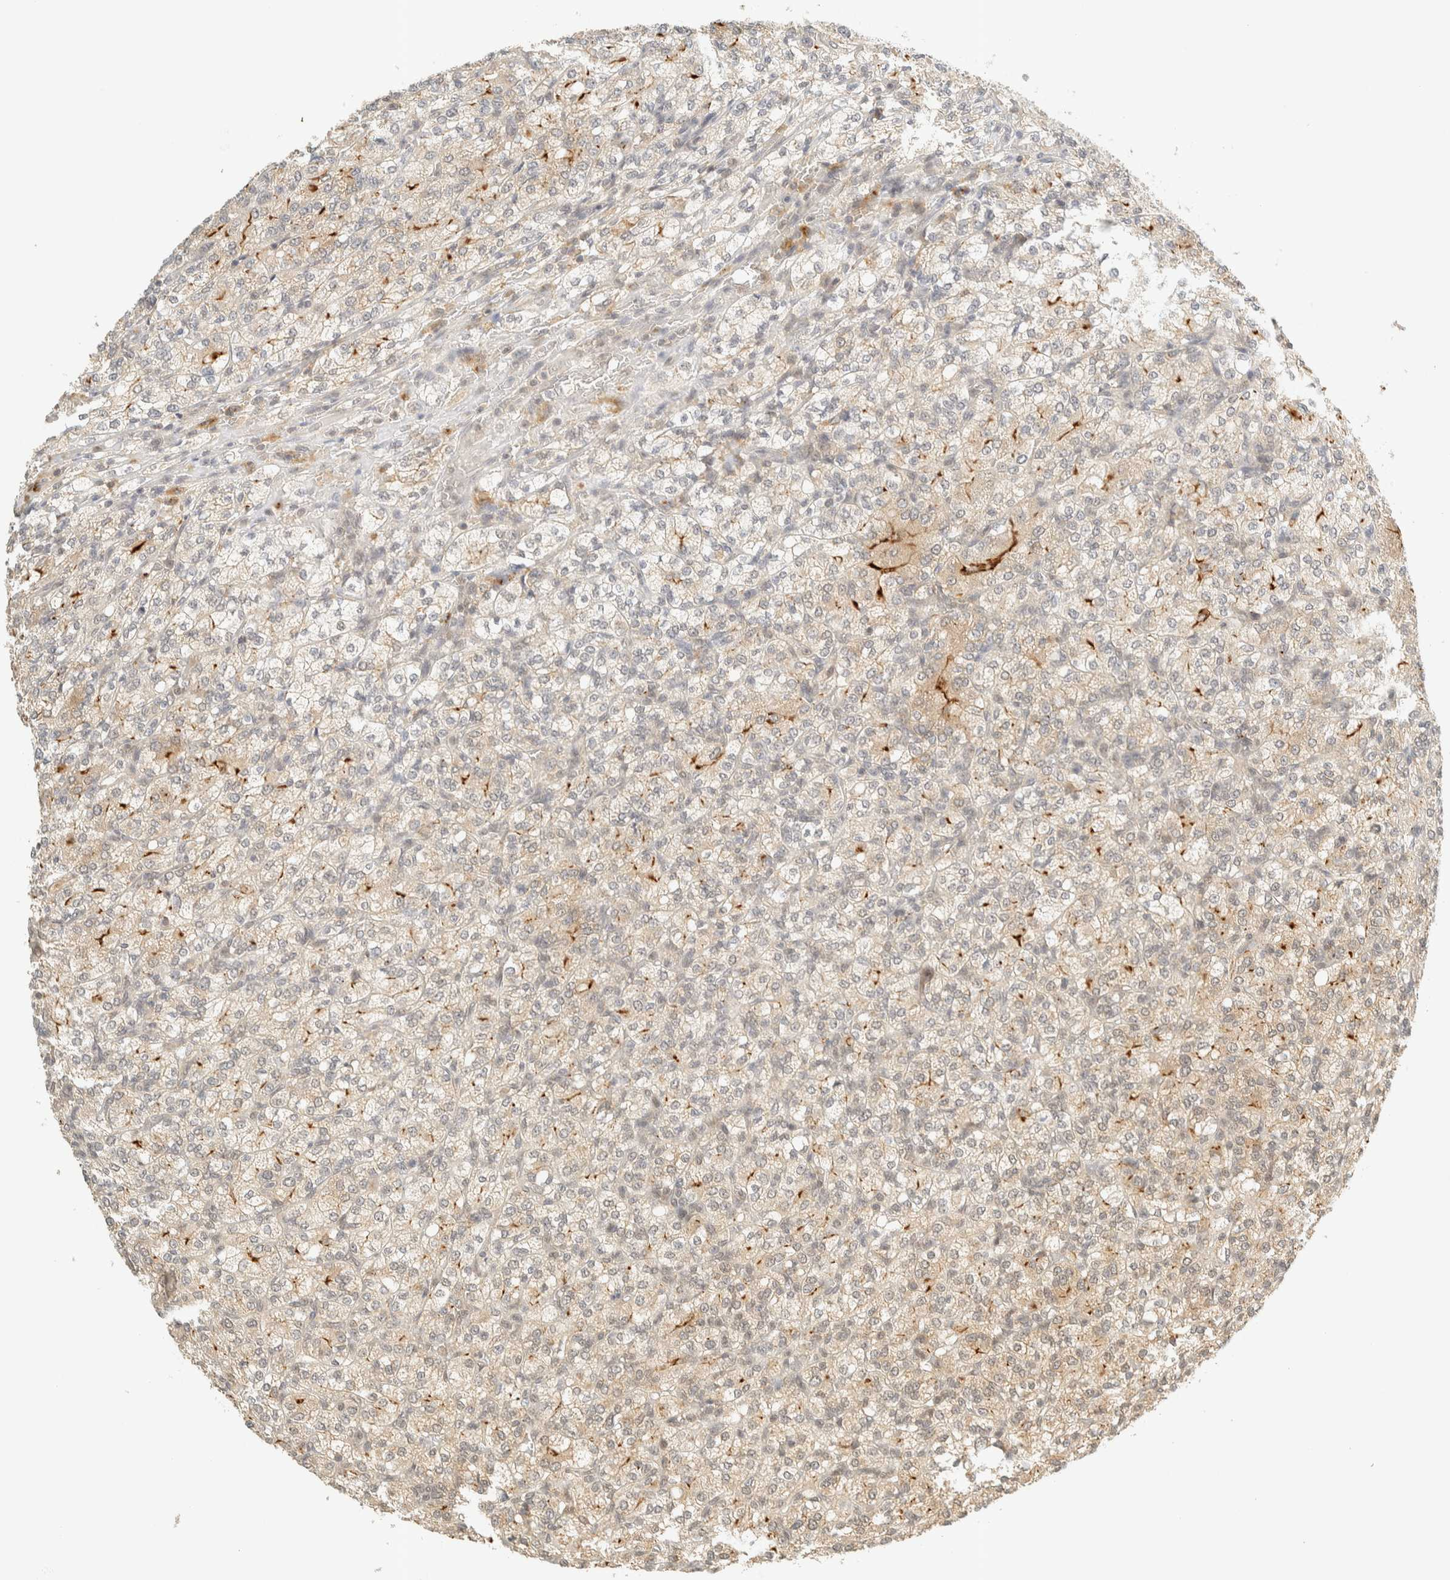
{"staining": {"intensity": "weak", "quantity": "25%-75%", "location": "cytoplasmic/membranous"}, "tissue": "renal cancer", "cell_type": "Tumor cells", "image_type": "cancer", "snomed": [{"axis": "morphology", "description": "Adenocarcinoma, NOS"}, {"axis": "topography", "description": "Kidney"}], "caption": "This is a histology image of immunohistochemistry staining of renal cancer (adenocarcinoma), which shows weak expression in the cytoplasmic/membranous of tumor cells.", "gene": "KIFAP3", "patient": {"sex": "male", "age": 77}}